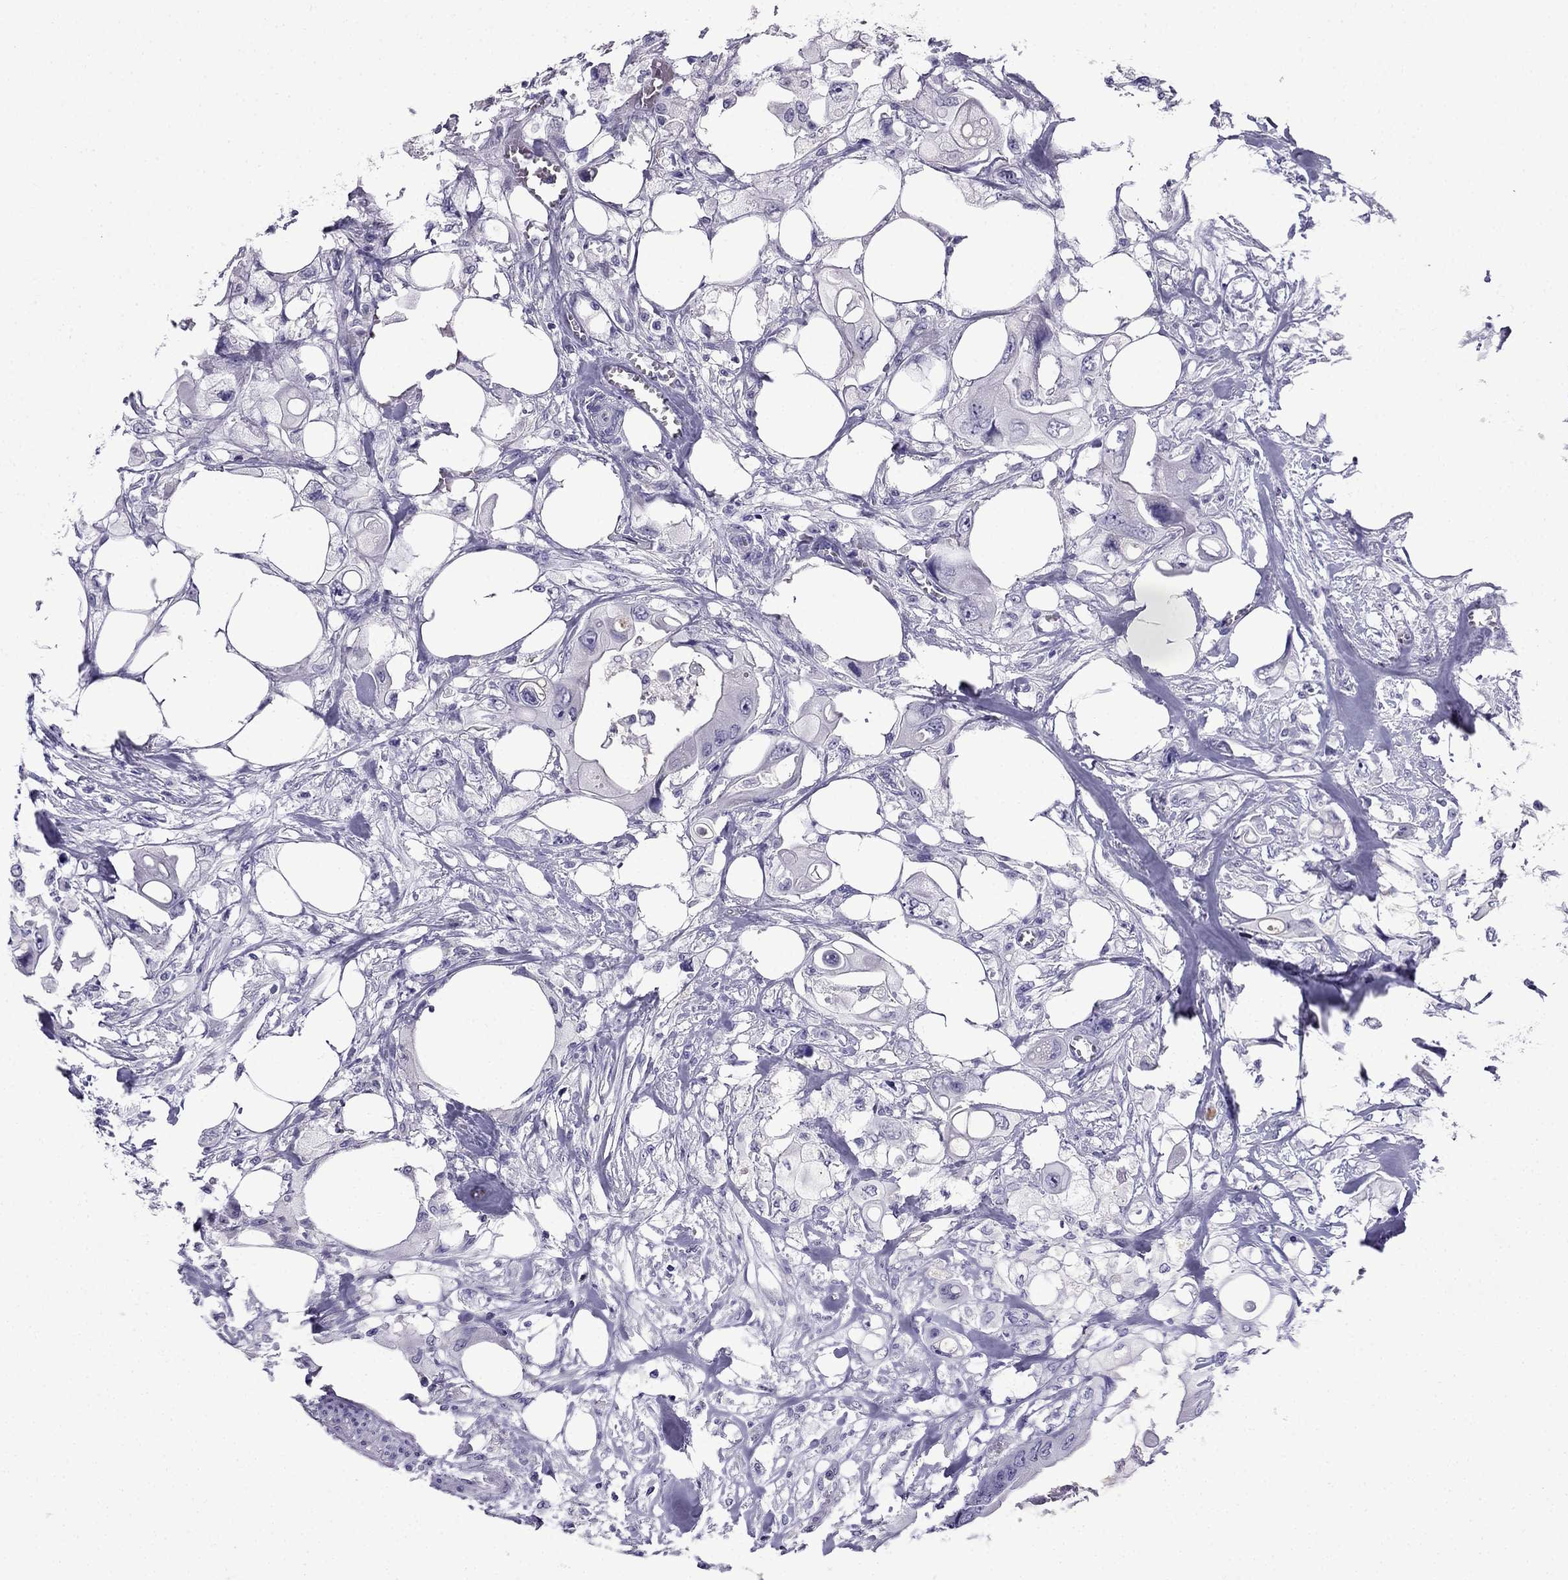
{"staining": {"intensity": "negative", "quantity": "none", "location": "none"}, "tissue": "colorectal cancer", "cell_type": "Tumor cells", "image_type": "cancer", "snomed": [{"axis": "morphology", "description": "Adenocarcinoma, NOS"}, {"axis": "topography", "description": "Rectum"}], "caption": "Immunohistochemistry image of neoplastic tissue: colorectal adenocarcinoma stained with DAB exhibits no significant protein staining in tumor cells.", "gene": "CDHR4", "patient": {"sex": "male", "age": 63}}